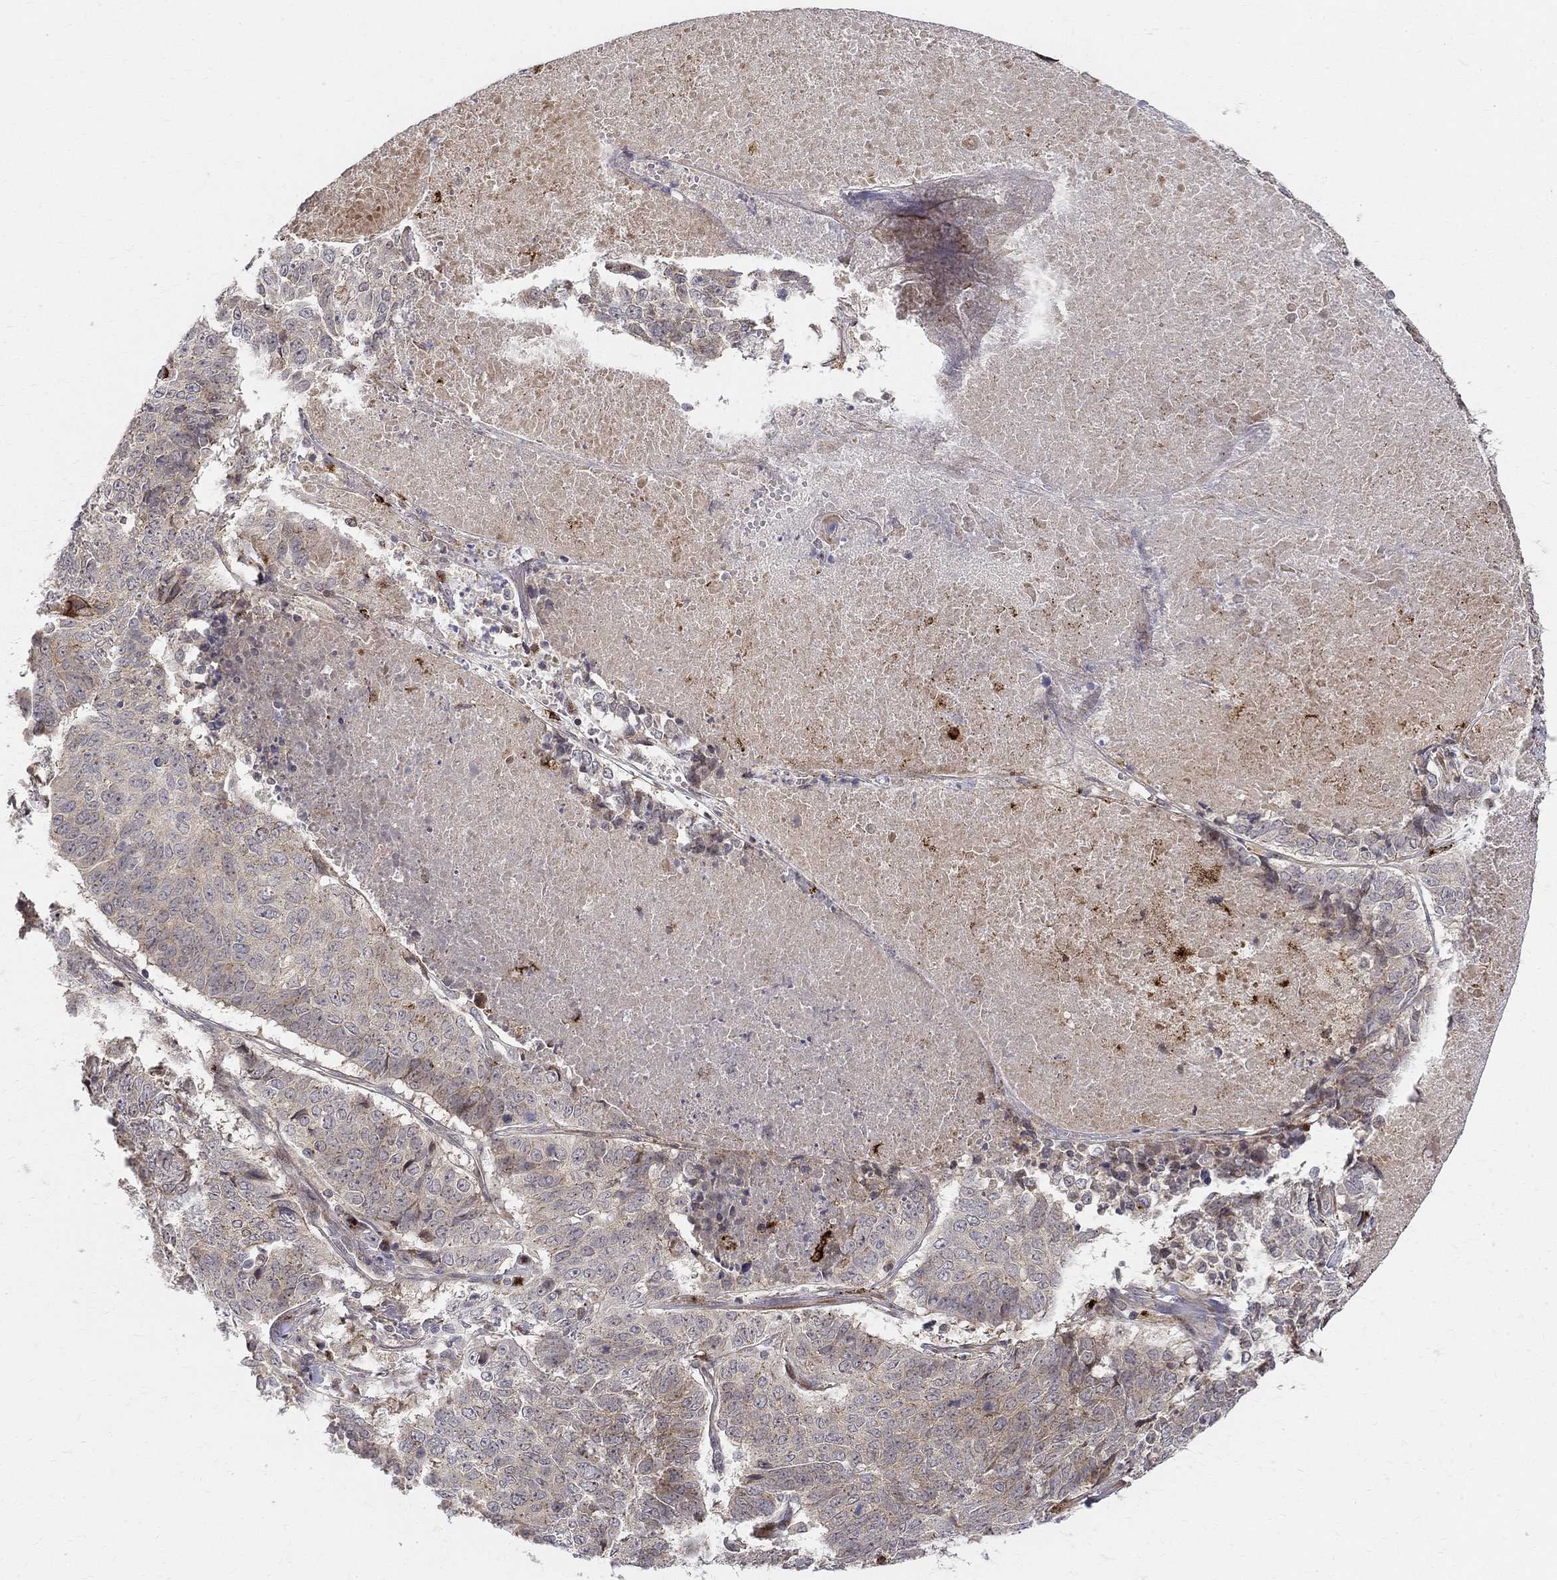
{"staining": {"intensity": "negative", "quantity": "none", "location": "none"}, "tissue": "lung cancer", "cell_type": "Tumor cells", "image_type": "cancer", "snomed": [{"axis": "morphology", "description": "Squamous cell carcinoma, NOS"}, {"axis": "topography", "description": "Lung"}], "caption": "Tumor cells are negative for brown protein staining in squamous cell carcinoma (lung). (DAB (3,3'-diaminobenzidine) IHC, high magnification).", "gene": "WDR19", "patient": {"sex": "male", "age": 64}}